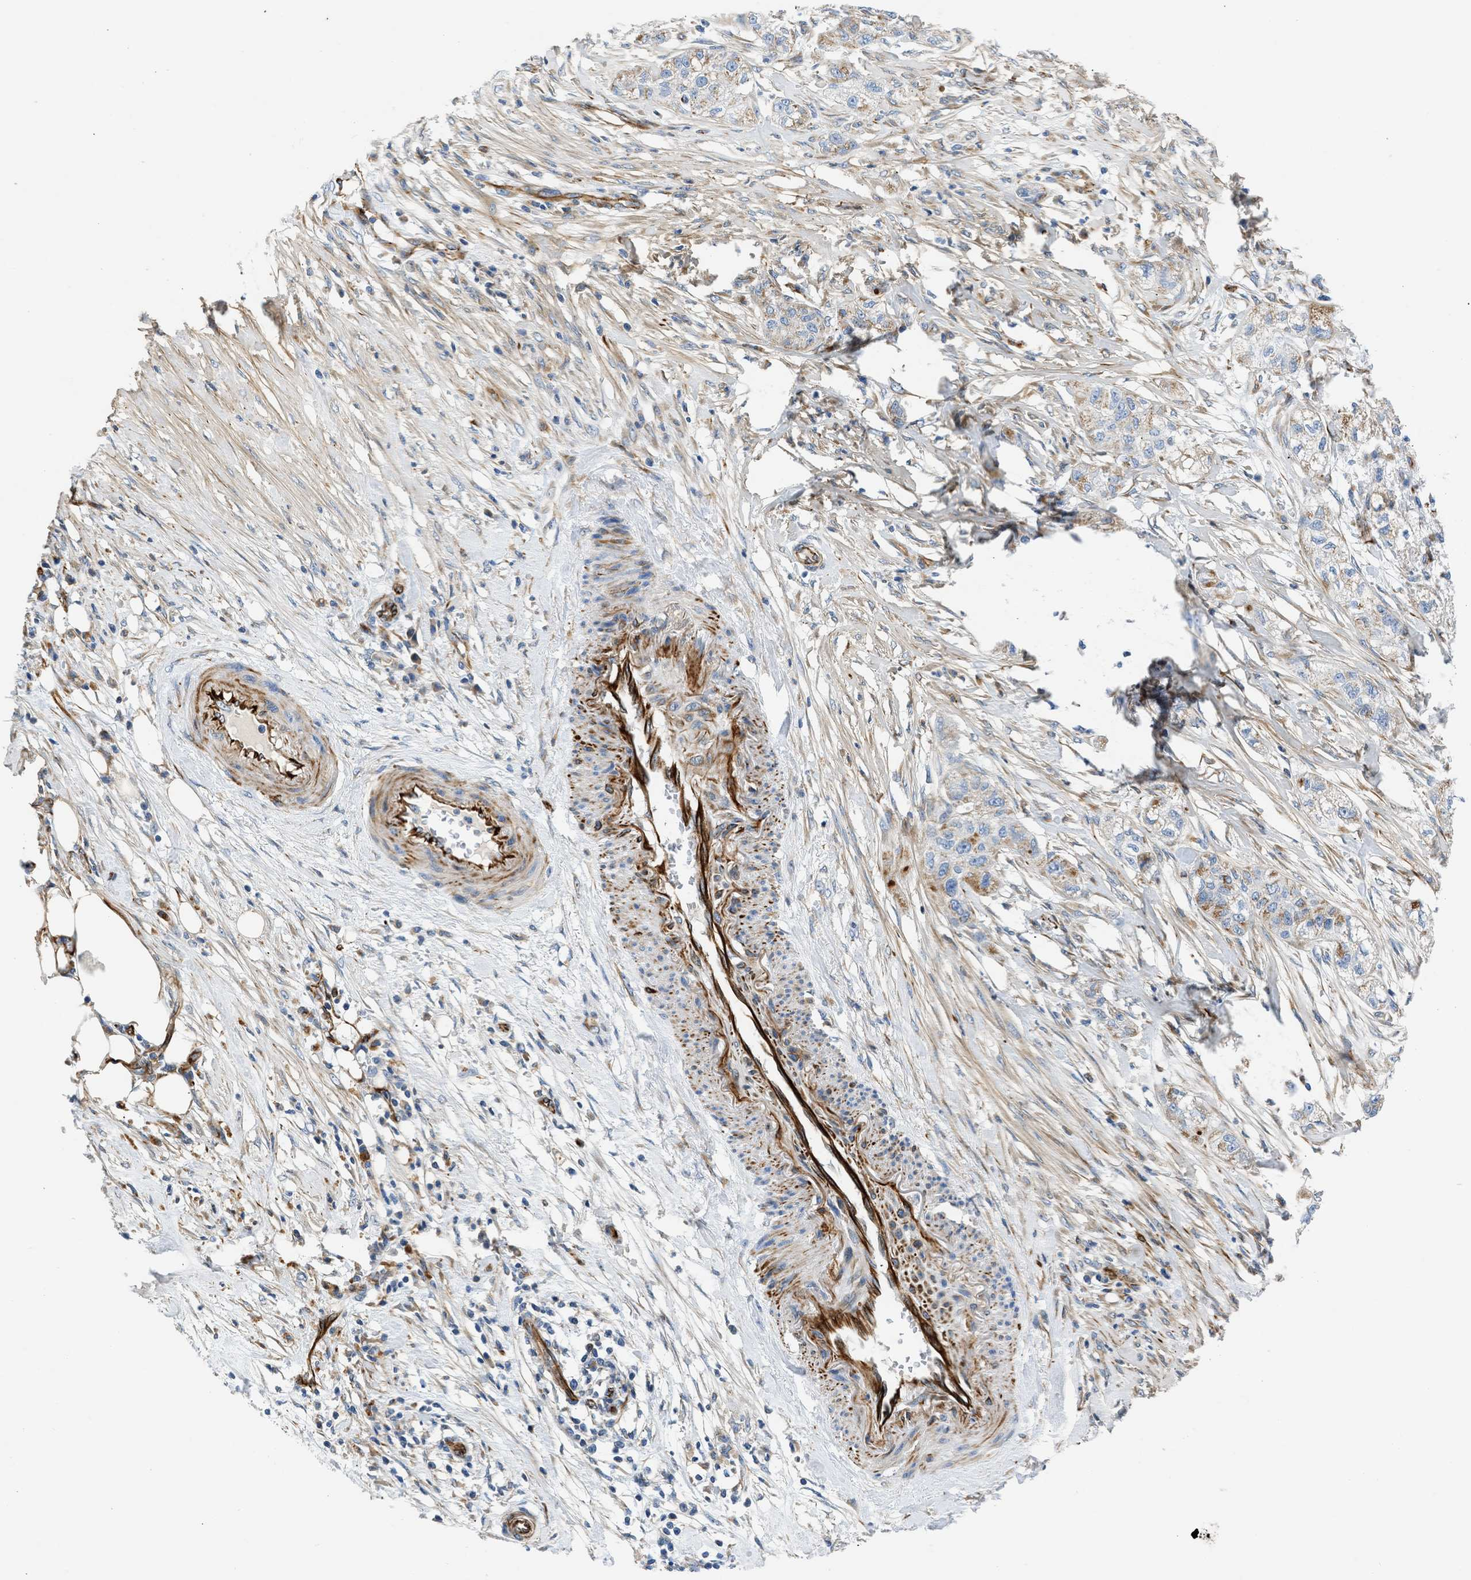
{"staining": {"intensity": "moderate", "quantity": "25%-75%", "location": "cytoplasmic/membranous"}, "tissue": "pancreatic cancer", "cell_type": "Tumor cells", "image_type": "cancer", "snomed": [{"axis": "morphology", "description": "Adenocarcinoma, NOS"}, {"axis": "topography", "description": "Pancreas"}], "caption": "The immunohistochemical stain shows moderate cytoplasmic/membranous expression in tumor cells of pancreatic cancer tissue.", "gene": "ULK4", "patient": {"sex": "female", "age": 78}}